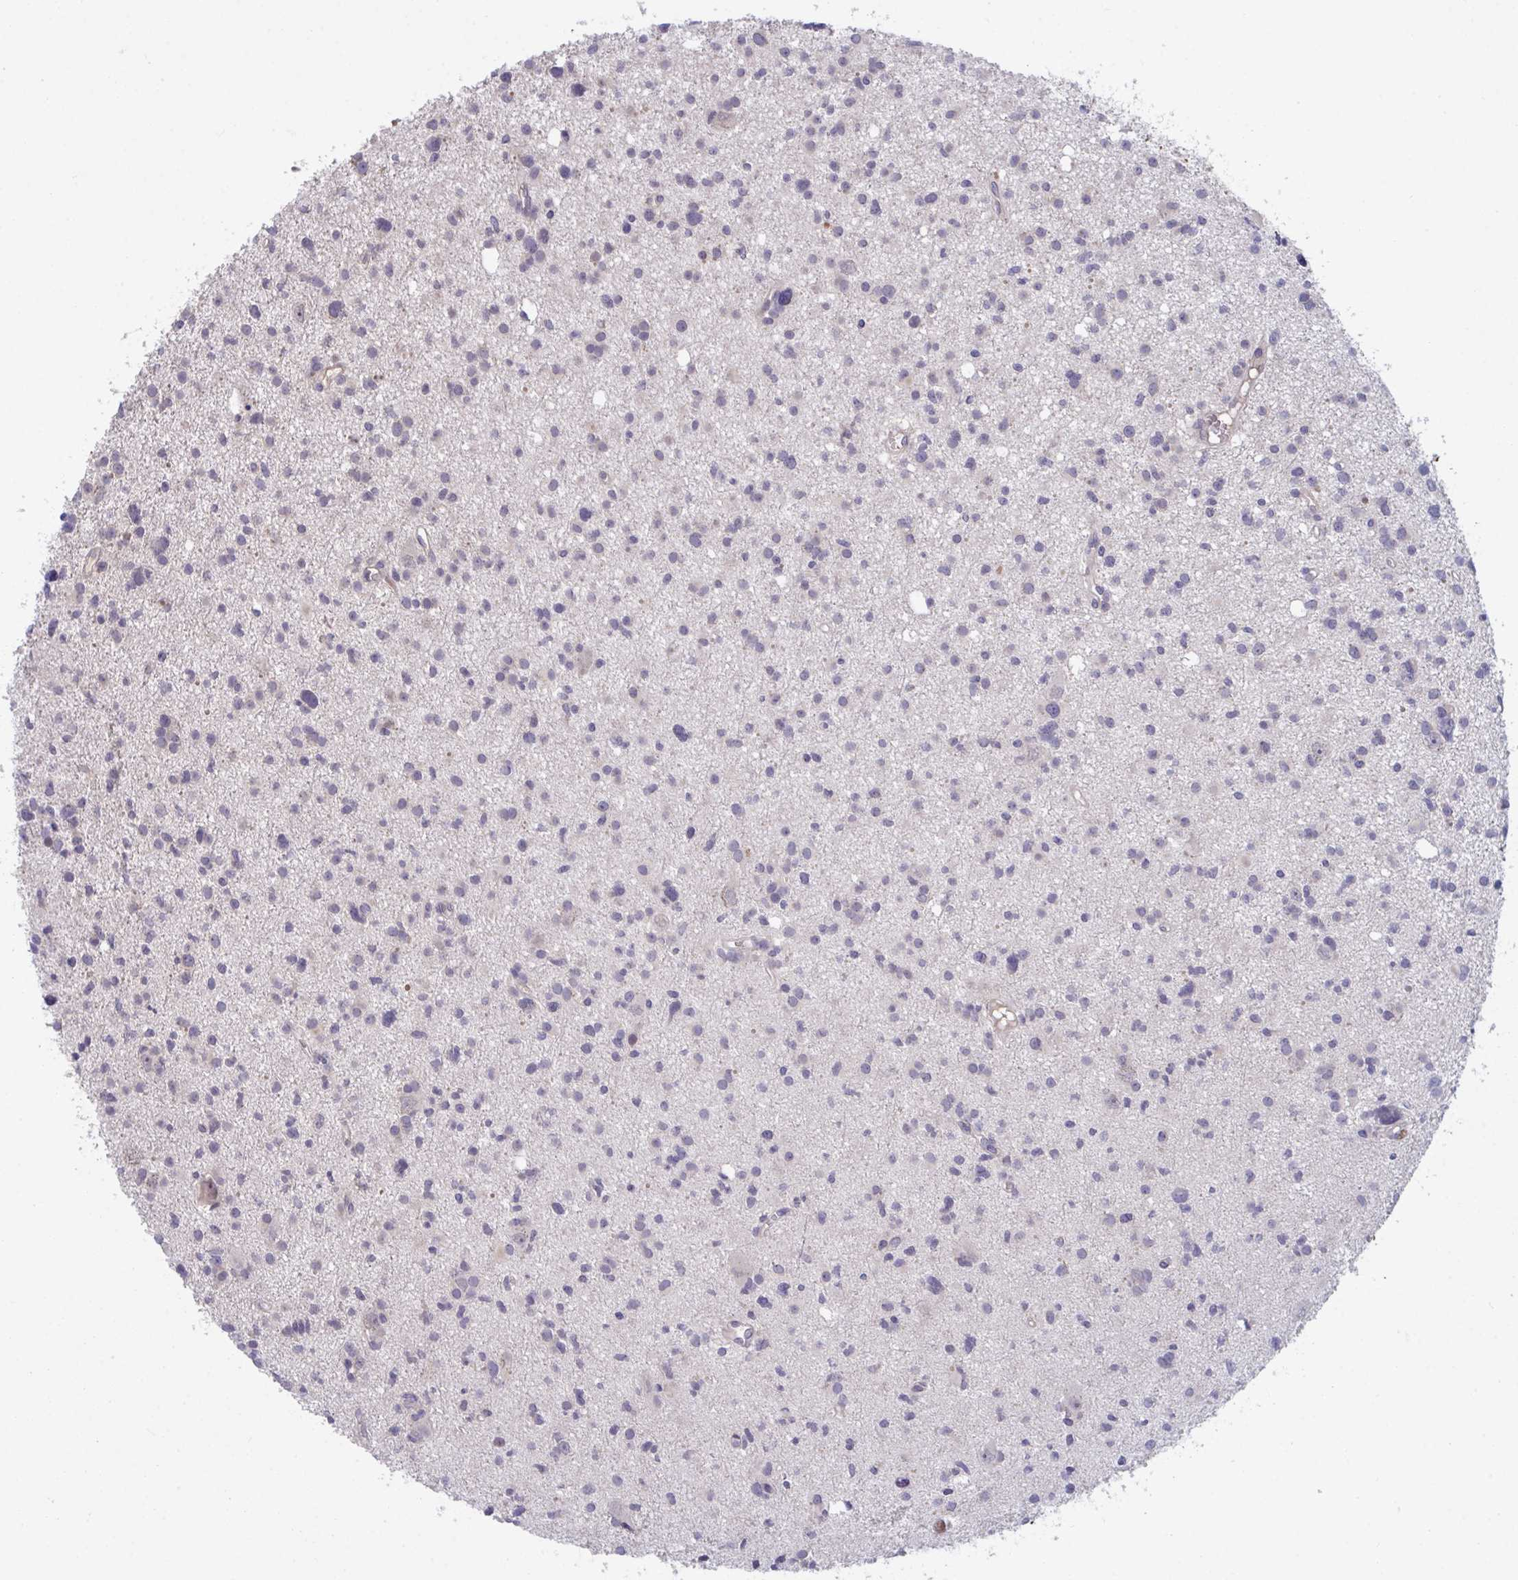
{"staining": {"intensity": "negative", "quantity": "none", "location": "none"}, "tissue": "glioma", "cell_type": "Tumor cells", "image_type": "cancer", "snomed": [{"axis": "morphology", "description": "Glioma, malignant, High grade"}, {"axis": "topography", "description": "Brain"}], "caption": "Immunohistochemistry (IHC) micrograph of neoplastic tissue: human malignant glioma (high-grade) stained with DAB (3,3'-diaminobenzidine) shows no significant protein staining in tumor cells.", "gene": "SUSD4", "patient": {"sex": "male", "age": 23}}